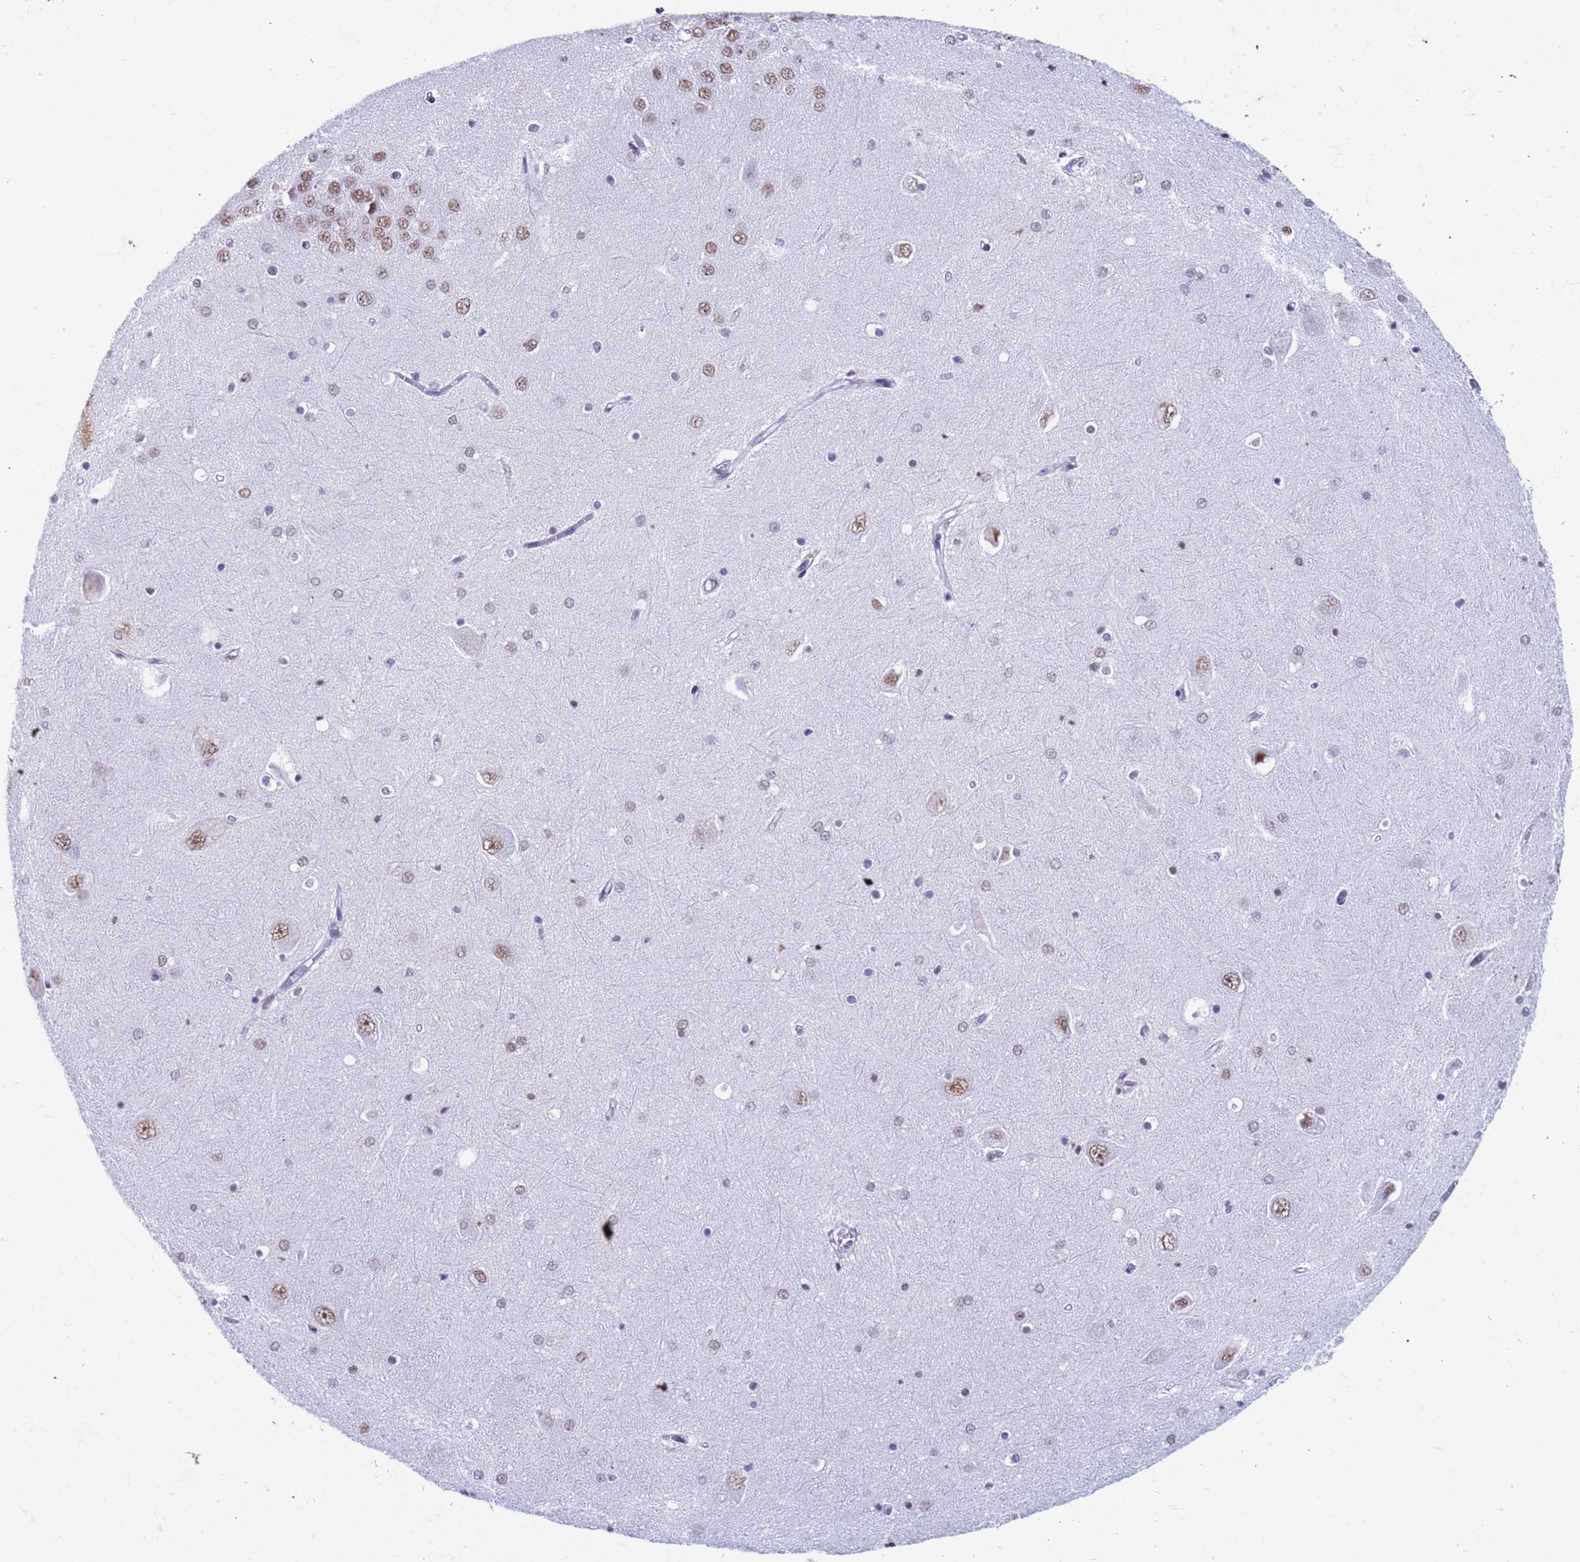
{"staining": {"intensity": "weak", "quantity": "<25%", "location": "nuclear"}, "tissue": "hippocampus", "cell_type": "Glial cells", "image_type": "normal", "snomed": [{"axis": "morphology", "description": "Normal tissue, NOS"}, {"axis": "topography", "description": "Hippocampus"}], "caption": "Protein analysis of normal hippocampus reveals no significant staining in glial cells.", "gene": "FAM170B", "patient": {"sex": "male", "age": 45}}